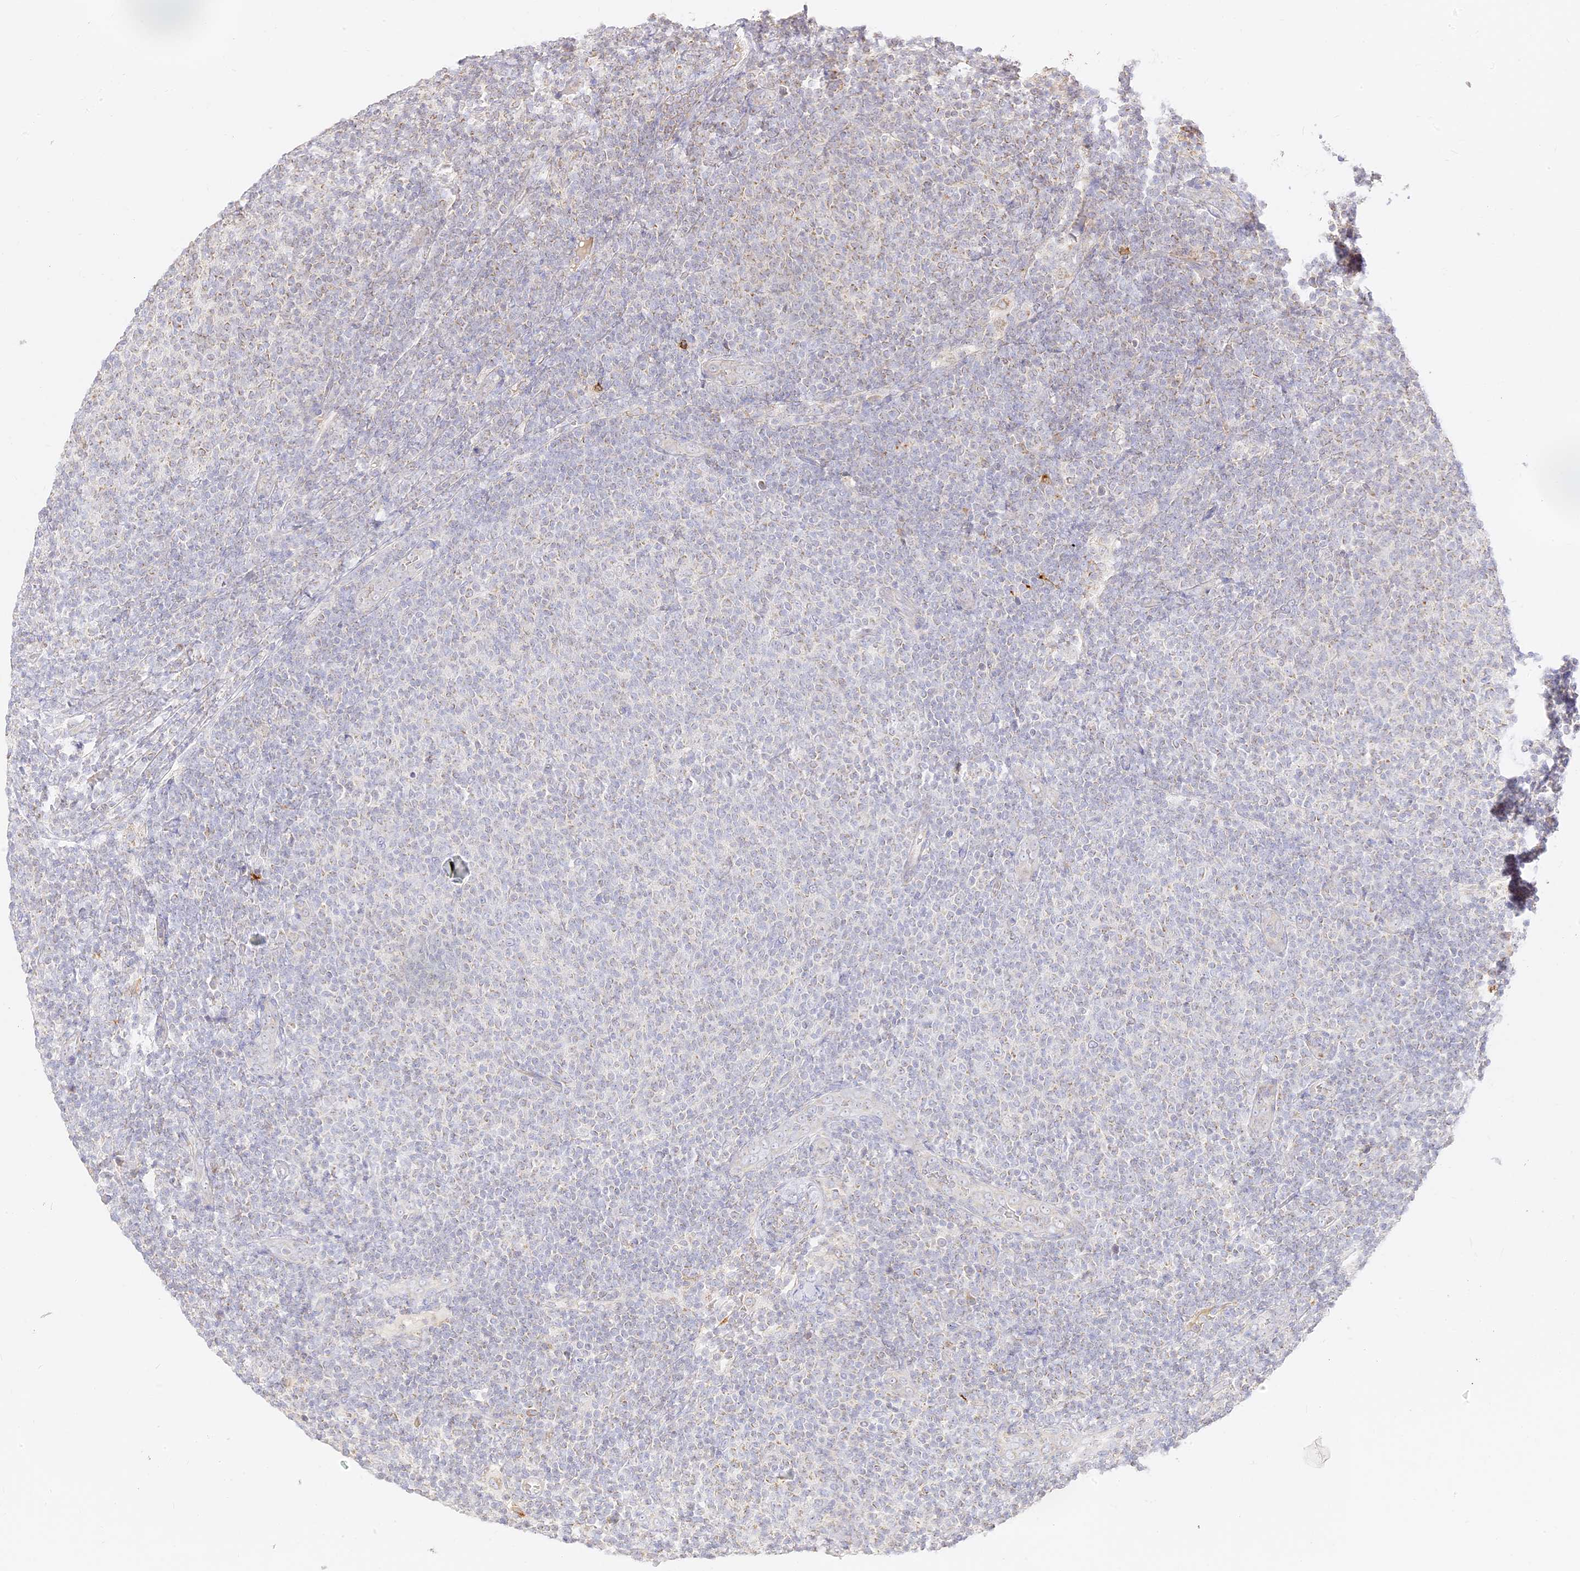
{"staining": {"intensity": "weak", "quantity": "<25%", "location": "cytoplasmic/membranous"}, "tissue": "lymphoma", "cell_type": "Tumor cells", "image_type": "cancer", "snomed": [{"axis": "morphology", "description": "Malignant lymphoma, non-Hodgkin's type, Low grade"}, {"axis": "topography", "description": "Lymph node"}], "caption": "An image of human low-grade malignant lymphoma, non-Hodgkin's type is negative for staining in tumor cells.", "gene": "LRRC15", "patient": {"sex": "male", "age": 66}}